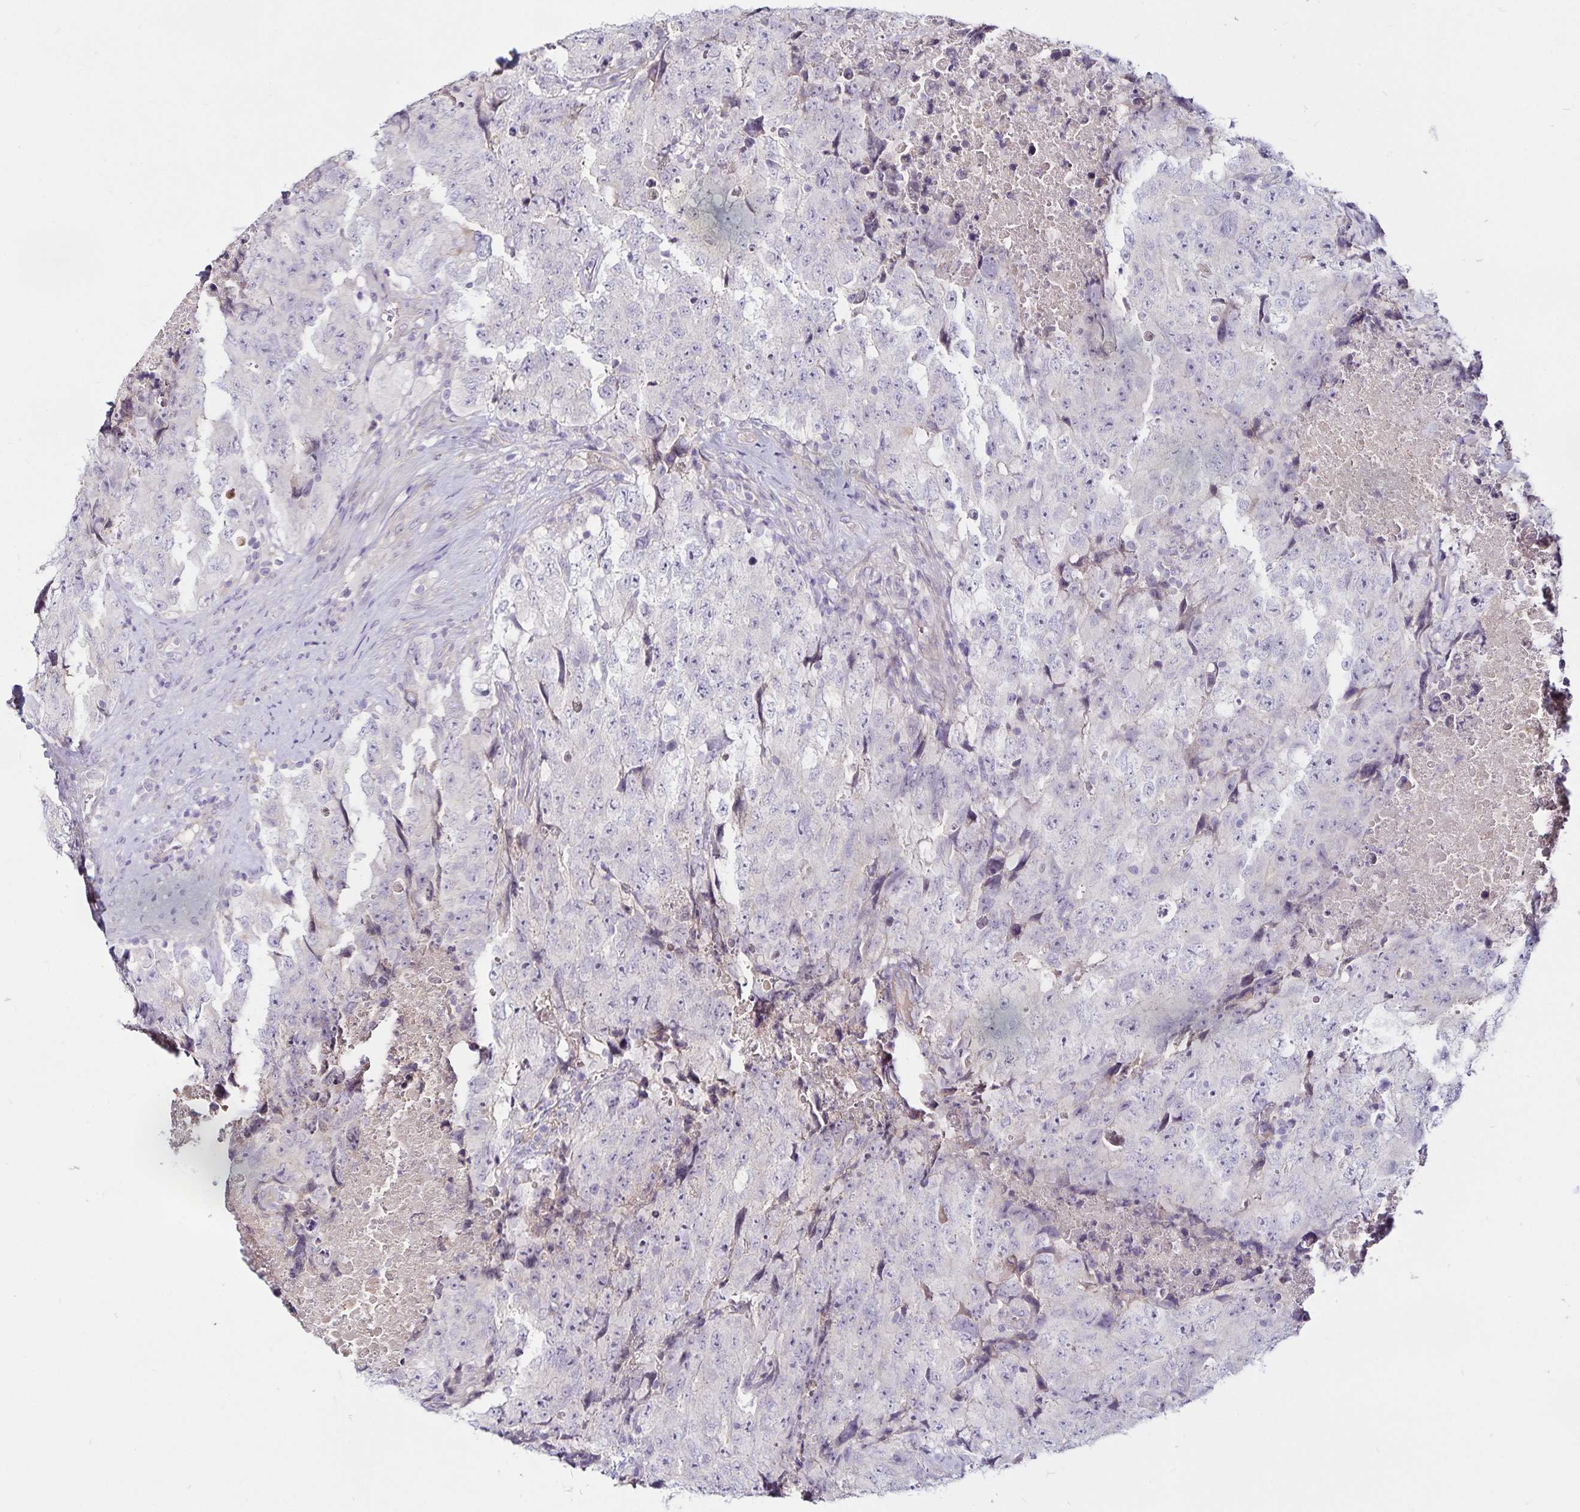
{"staining": {"intensity": "negative", "quantity": "none", "location": "none"}, "tissue": "testis cancer", "cell_type": "Tumor cells", "image_type": "cancer", "snomed": [{"axis": "morphology", "description": "Carcinoma, Embryonal, NOS"}, {"axis": "topography", "description": "Testis"}], "caption": "Testis cancer was stained to show a protein in brown. There is no significant expression in tumor cells.", "gene": "GNG12", "patient": {"sex": "male", "age": 24}}